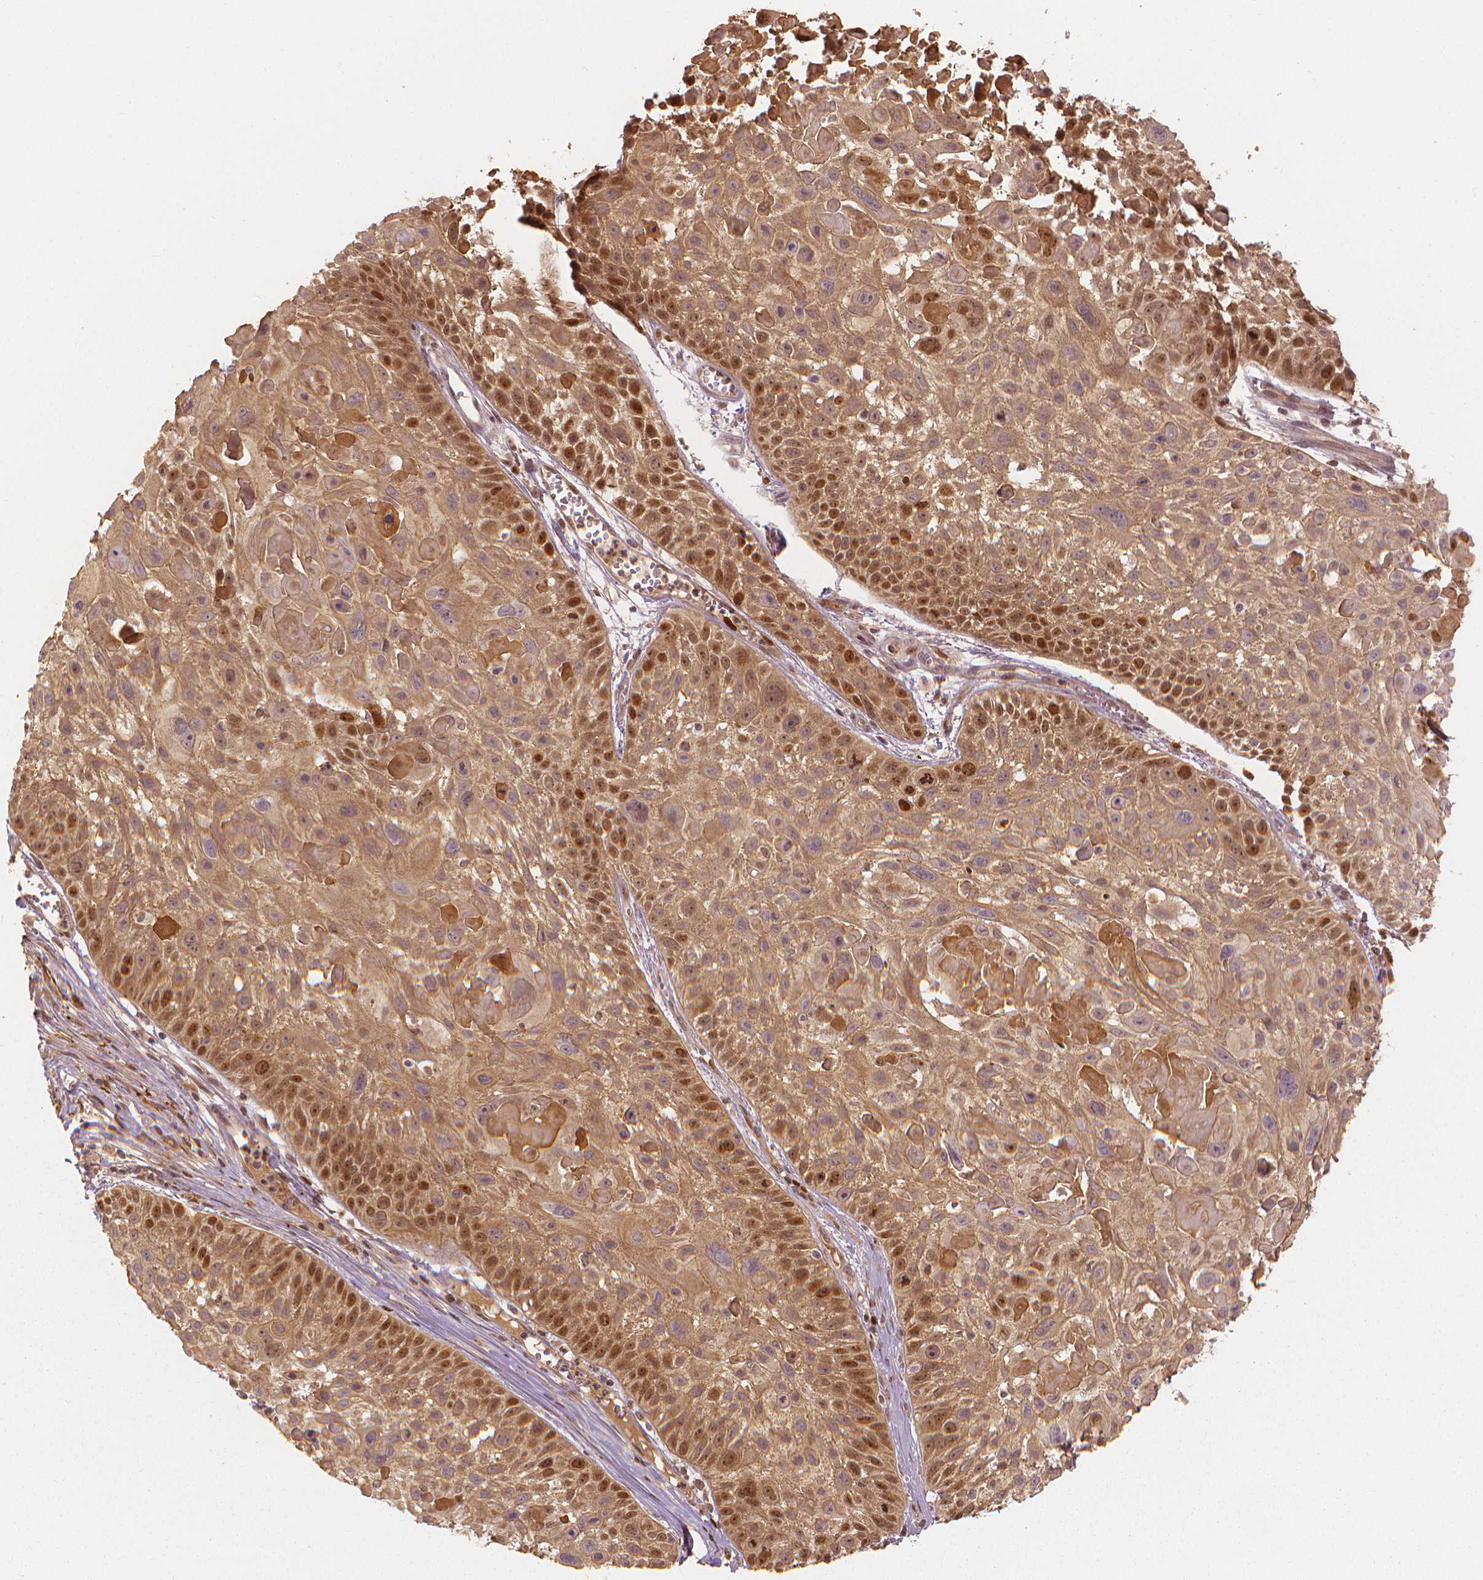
{"staining": {"intensity": "moderate", "quantity": ">75%", "location": "cytoplasmic/membranous,nuclear"}, "tissue": "skin cancer", "cell_type": "Tumor cells", "image_type": "cancer", "snomed": [{"axis": "morphology", "description": "Squamous cell carcinoma, NOS"}, {"axis": "topography", "description": "Skin"}, {"axis": "topography", "description": "Anal"}], "caption": "DAB immunohistochemical staining of human squamous cell carcinoma (skin) shows moderate cytoplasmic/membranous and nuclear protein positivity in approximately >75% of tumor cells.", "gene": "NSD2", "patient": {"sex": "female", "age": 75}}